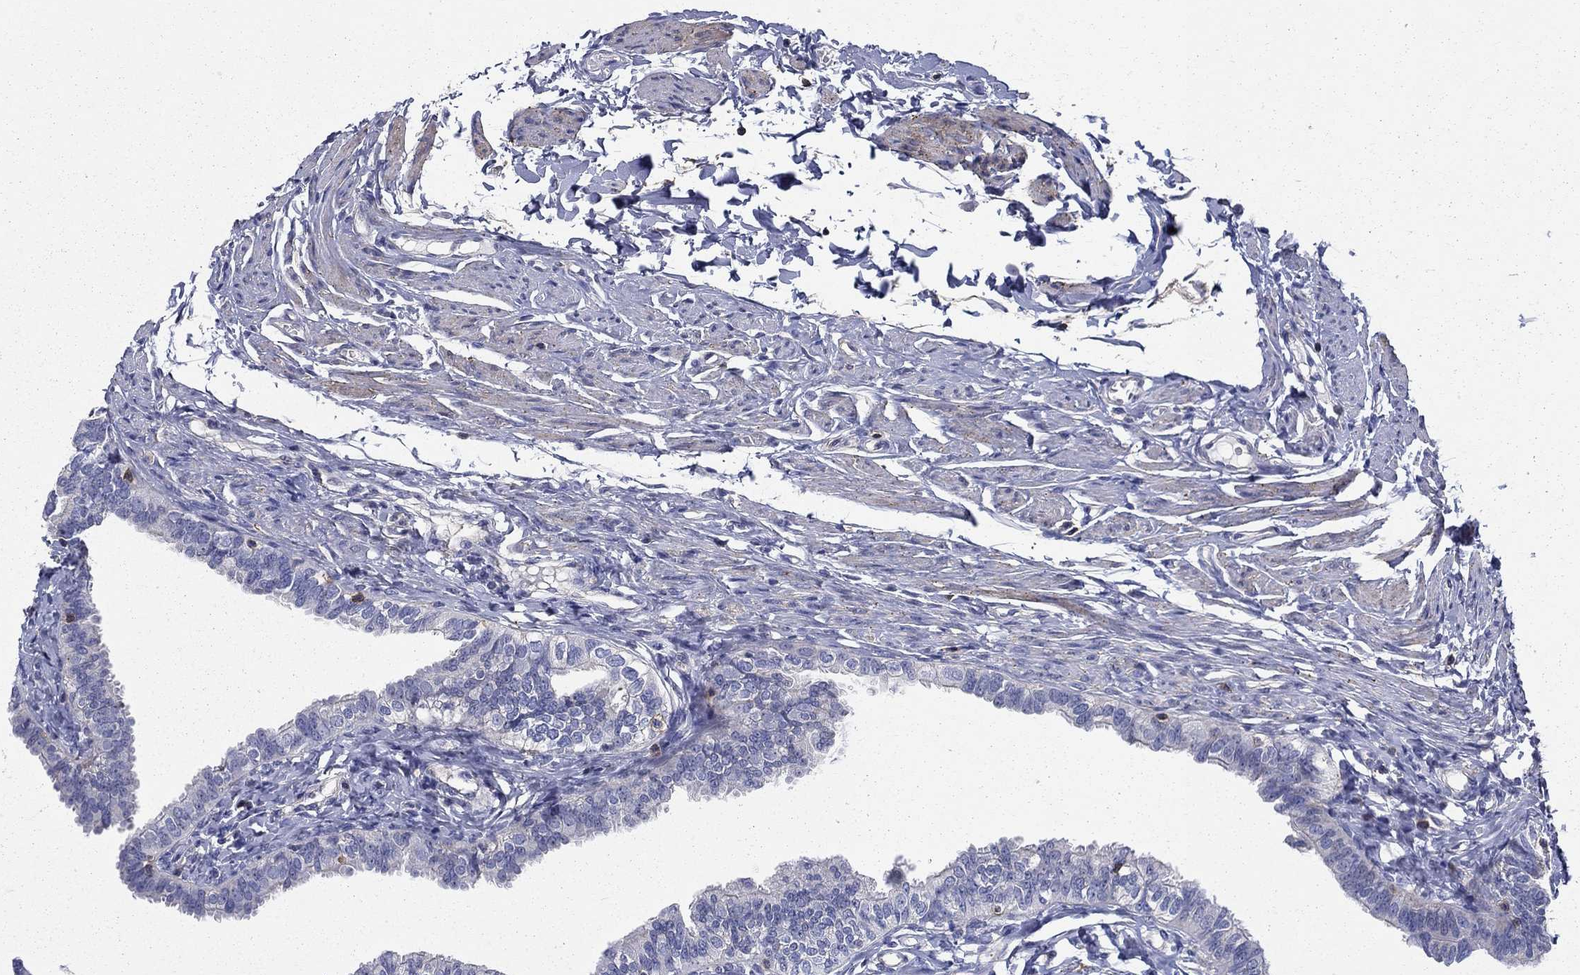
{"staining": {"intensity": "negative", "quantity": "none", "location": "none"}, "tissue": "fallopian tube", "cell_type": "Glandular cells", "image_type": "normal", "snomed": [{"axis": "morphology", "description": "Normal tissue, NOS"}, {"axis": "topography", "description": "Fallopian tube"}], "caption": "Protein analysis of benign fallopian tube reveals no significant staining in glandular cells. The staining was performed using DAB to visualize the protein expression in brown, while the nuclei were stained in blue with hematoxylin (Magnification: 20x).", "gene": "SIT1", "patient": {"sex": "female", "age": 54}}